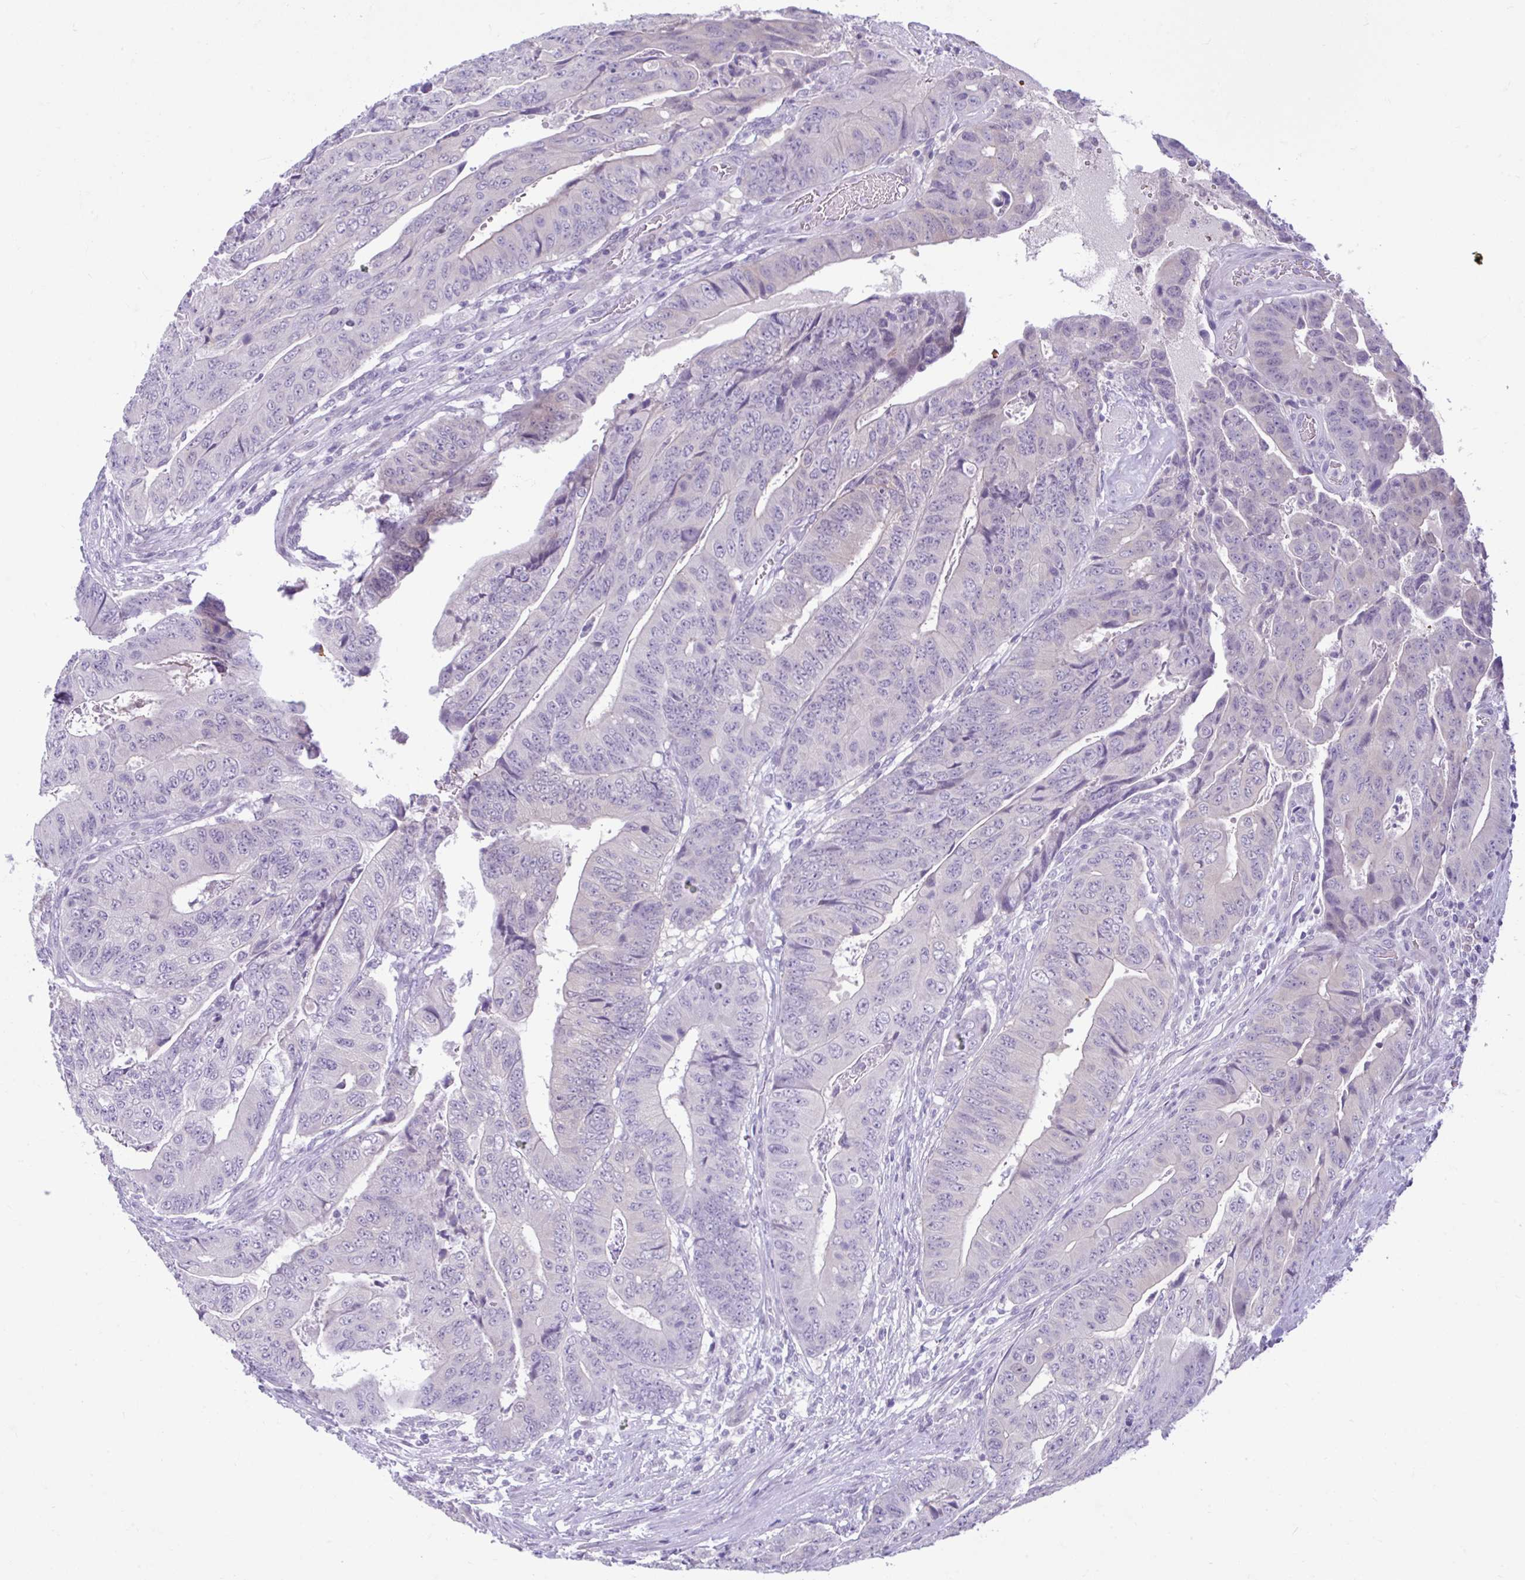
{"staining": {"intensity": "negative", "quantity": "none", "location": "none"}, "tissue": "colorectal cancer", "cell_type": "Tumor cells", "image_type": "cancer", "snomed": [{"axis": "morphology", "description": "Adenocarcinoma, NOS"}, {"axis": "topography", "description": "Colon"}], "caption": "An image of human colorectal adenocarcinoma is negative for staining in tumor cells. (DAB (3,3'-diaminobenzidine) immunohistochemistry with hematoxylin counter stain).", "gene": "FAM153A", "patient": {"sex": "female", "age": 48}}